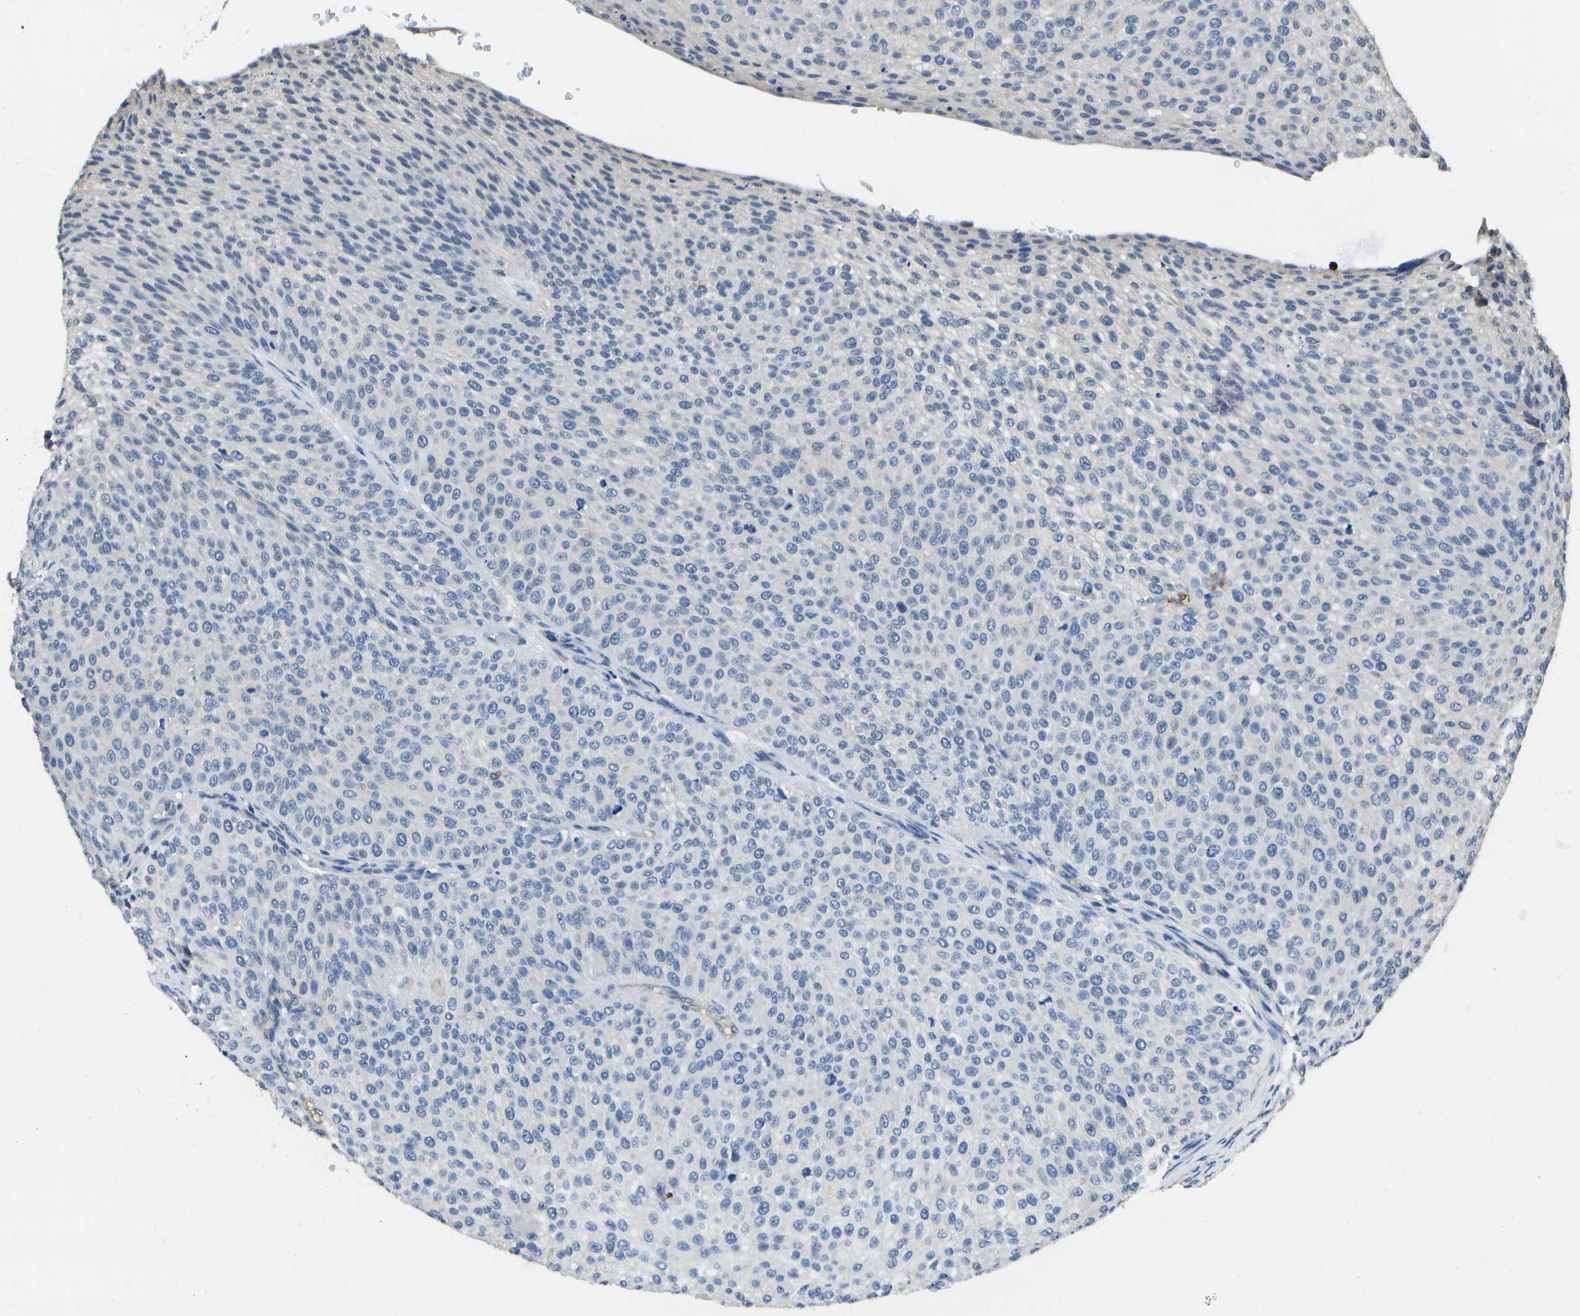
{"staining": {"intensity": "negative", "quantity": "none", "location": "none"}, "tissue": "urothelial cancer", "cell_type": "Tumor cells", "image_type": "cancer", "snomed": [{"axis": "morphology", "description": "Urothelial carcinoma, Low grade"}, {"axis": "topography", "description": "Smooth muscle"}, {"axis": "topography", "description": "Urinary bladder"}], "caption": "Immunohistochemistry (IHC) image of neoplastic tissue: human urothelial cancer stained with DAB shows no significant protein staining in tumor cells.", "gene": "DSE", "patient": {"sex": "male", "age": 60}}